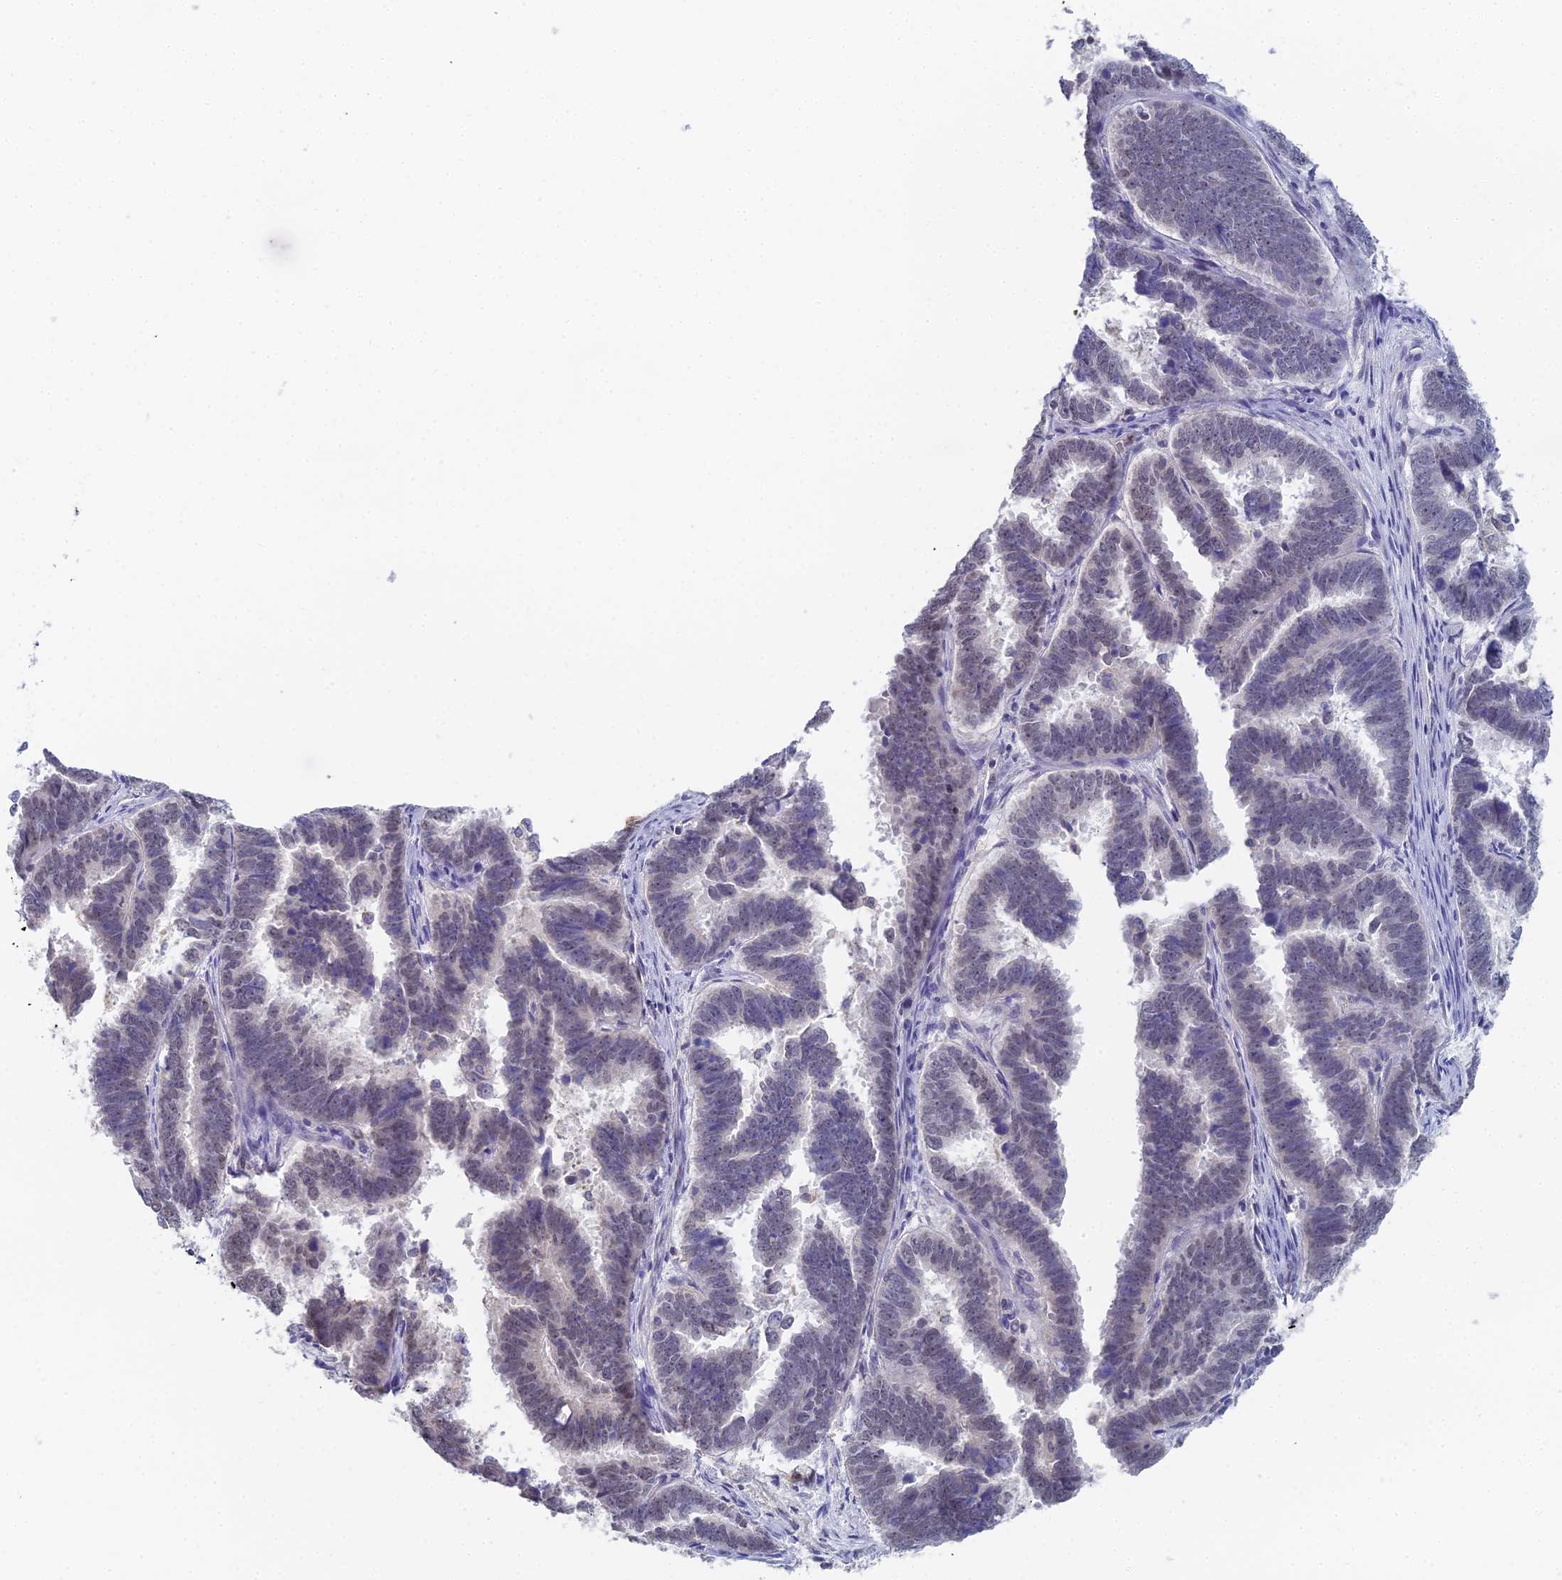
{"staining": {"intensity": "negative", "quantity": "none", "location": "none"}, "tissue": "endometrial cancer", "cell_type": "Tumor cells", "image_type": "cancer", "snomed": [{"axis": "morphology", "description": "Adenocarcinoma, NOS"}, {"axis": "topography", "description": "Endometrium"}], "caption": "There is no significant staining in tumor cells of endometrial cancer (adenocarcinoma).", "gene": "MCM2", "patient": {"sex": "female", "age": 75}}